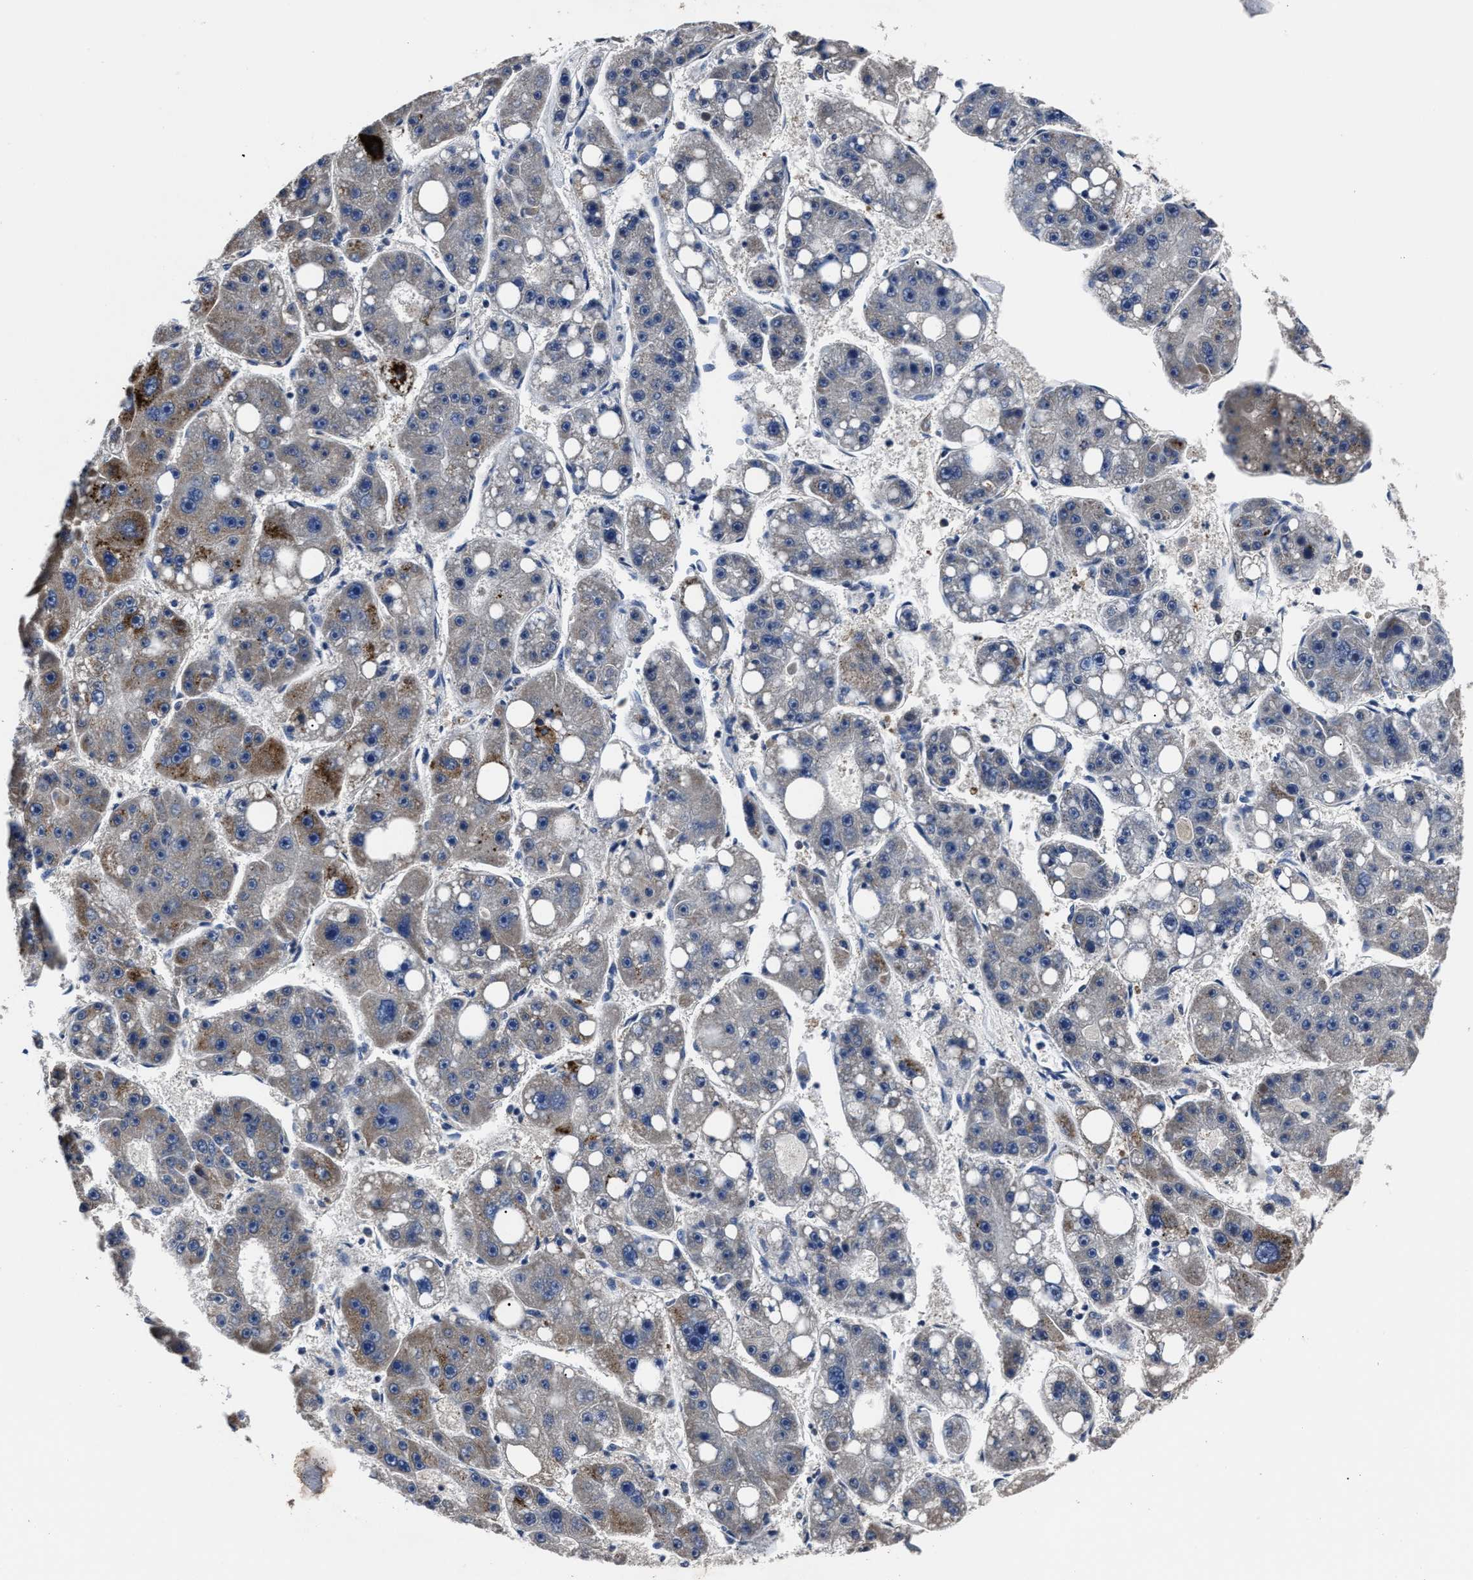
{"staining": {"intensity": "moderate", "quantity": "<25%", "location": "cytoplasmic/membranous"}, "tissue": "liver cancer", "cell_type": "Tumor cells", "image_type": "cancer", "snomed": [{"axis": "morphology", "description": "Carcinoma, Hepatocellular, NOS"}, {"axis": "topography", "description": "Liver"}], "caption": "Protein expression by immunohistochemistry reveals moderate cytoplasmic/membranous positivity in about <25% of tumor cells in liver cancer.", "gene": "RSBN1L", "patient": {"sex": "female", "age": 61}}